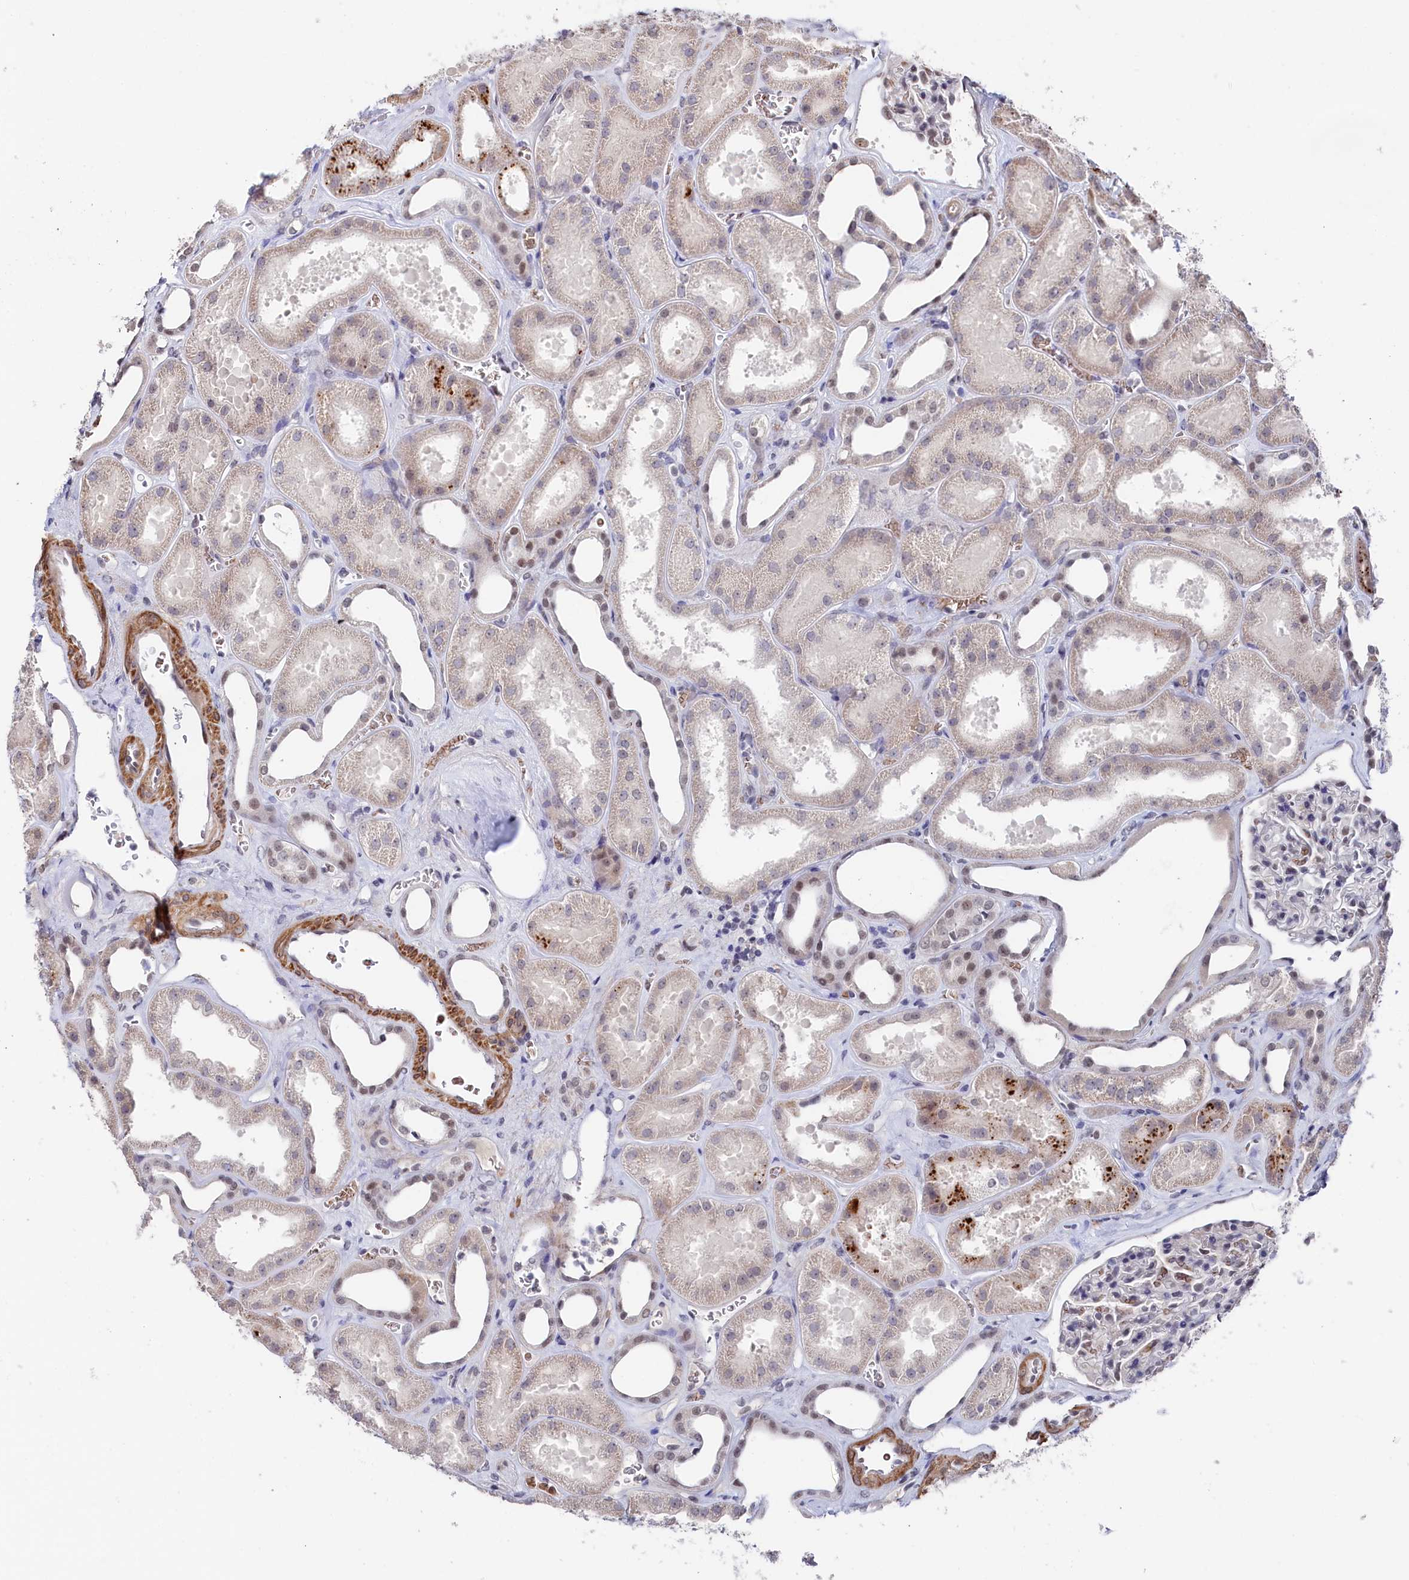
{"staining": {"intensity": "weak", "quantity": "<25%", "location": "nuclear"}, "tissue": "kidney", "cell_type": "Cells in glomeruli", "image_type": "normal", "snomed": [{"axis": "morphology", "description": "Normal tissue, NOS"}, {"axis": "morphology", "description": "Adenocarcinoma, NOS"}, {"axis": "topography", "description": "Kidney"}], "caption": "Immunohistochemistry micrograph of benign kidney: human kidney stained with DAB (3,3'-diaminobenzidine) shows no significant protein staining in cells in glomeruli.", "gene": "TIGD4", "patient": {"sex": "female", "age": 68}}